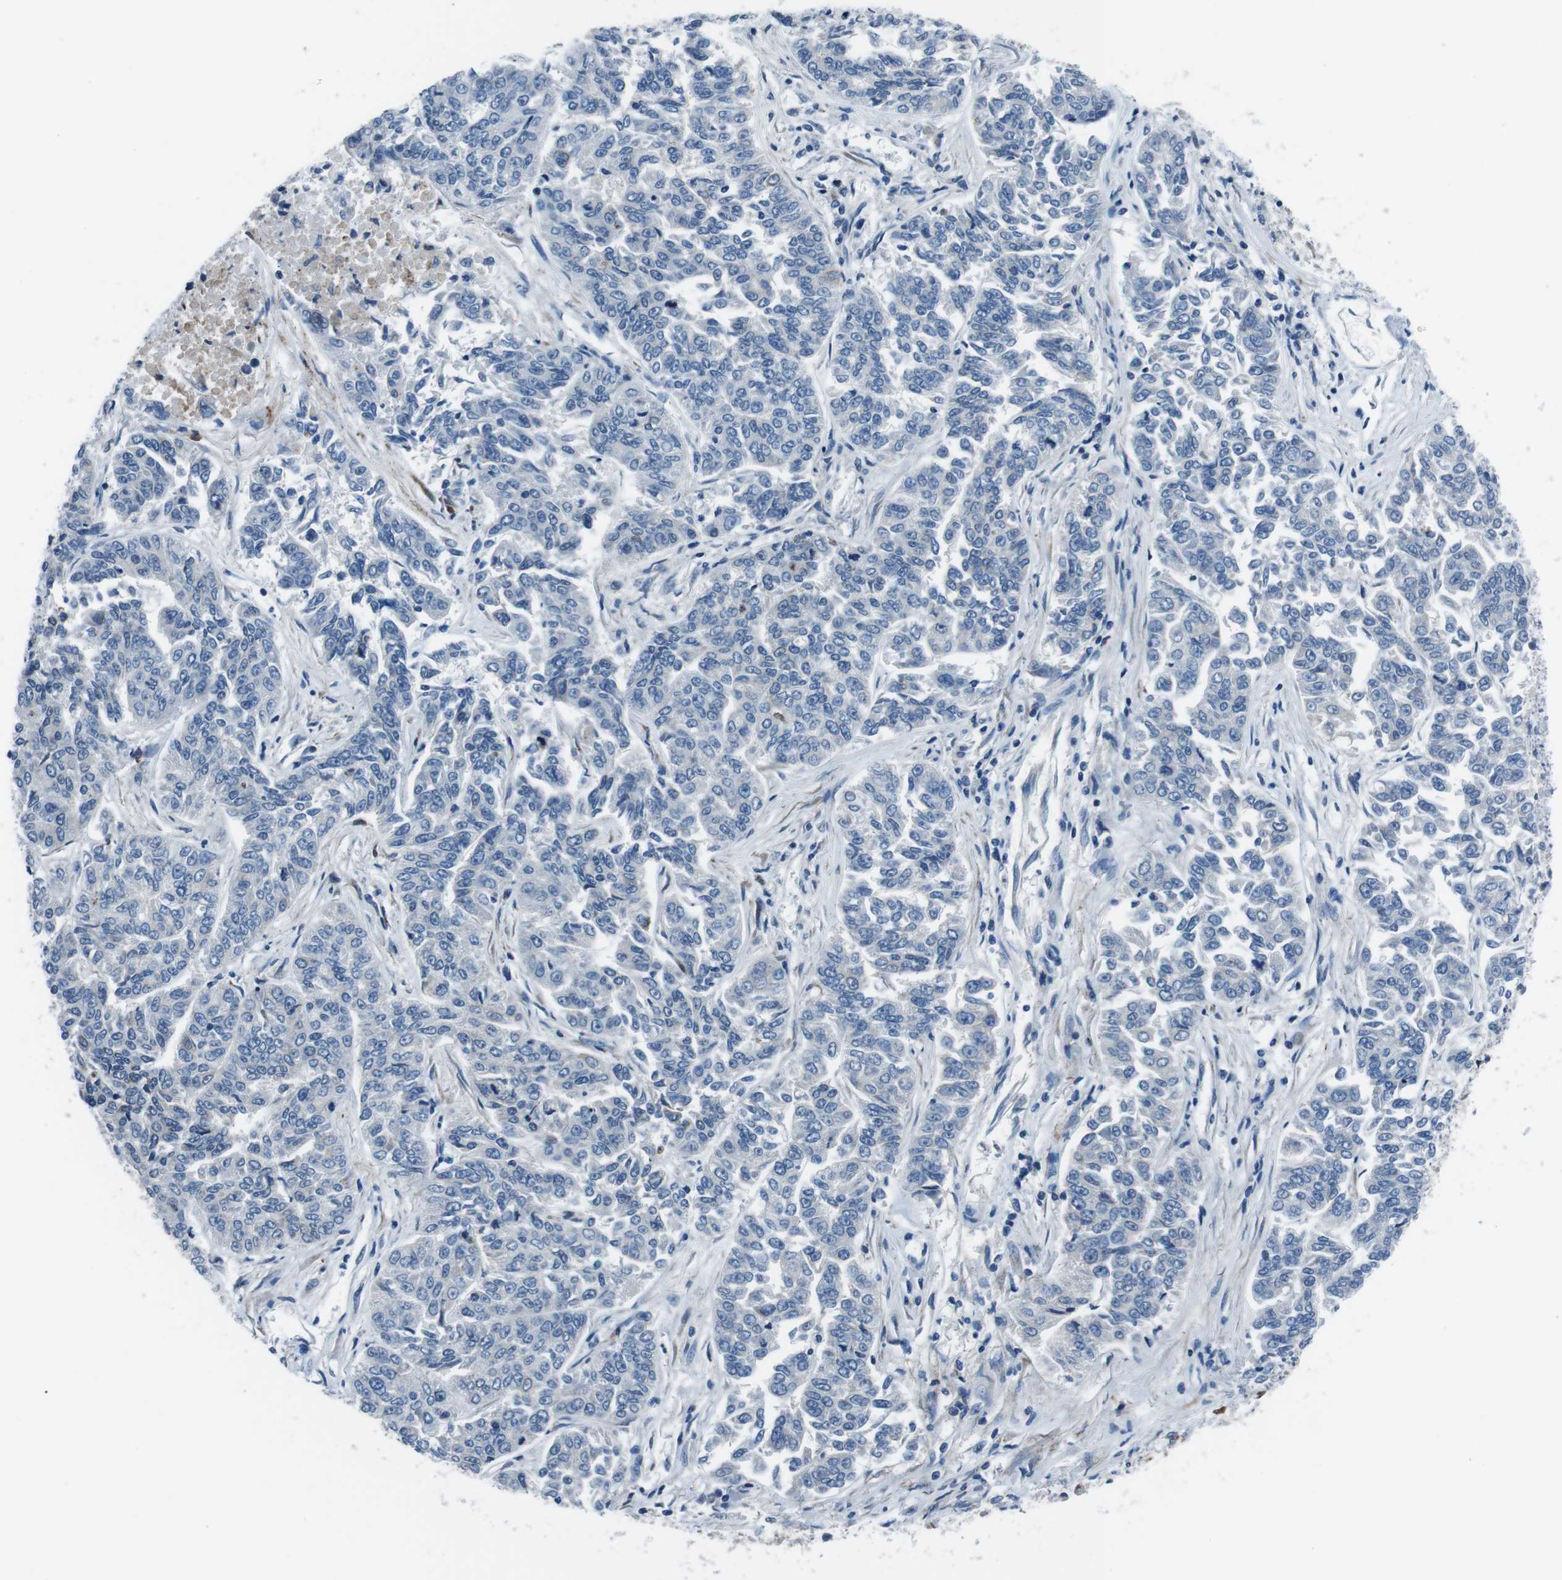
{"staining": {"intensity": "negative", "quantity": "none", "location": "none"}, "tissue": "lung cancer", "cell_type": "Tumor cells", "image_type": "cancer", "snomed": [{"axis": "morphology", "description": "Adenocarcinoma, NOS"}, {"axis": "topography", "description": "Lung"}], "caption": "The photomicrograph exhibits no significant expression in tumor cells of adenocarcinoma (lung). The staining was performed using DAB (3,3'-diaminobenzidine) to visualize the protein expression in brown, while the nuclei were stained in blue with hematoxylin (Magnification: 20x).", "gene": "NUCB2", "patient": {"sex": "male", "age": 84}}